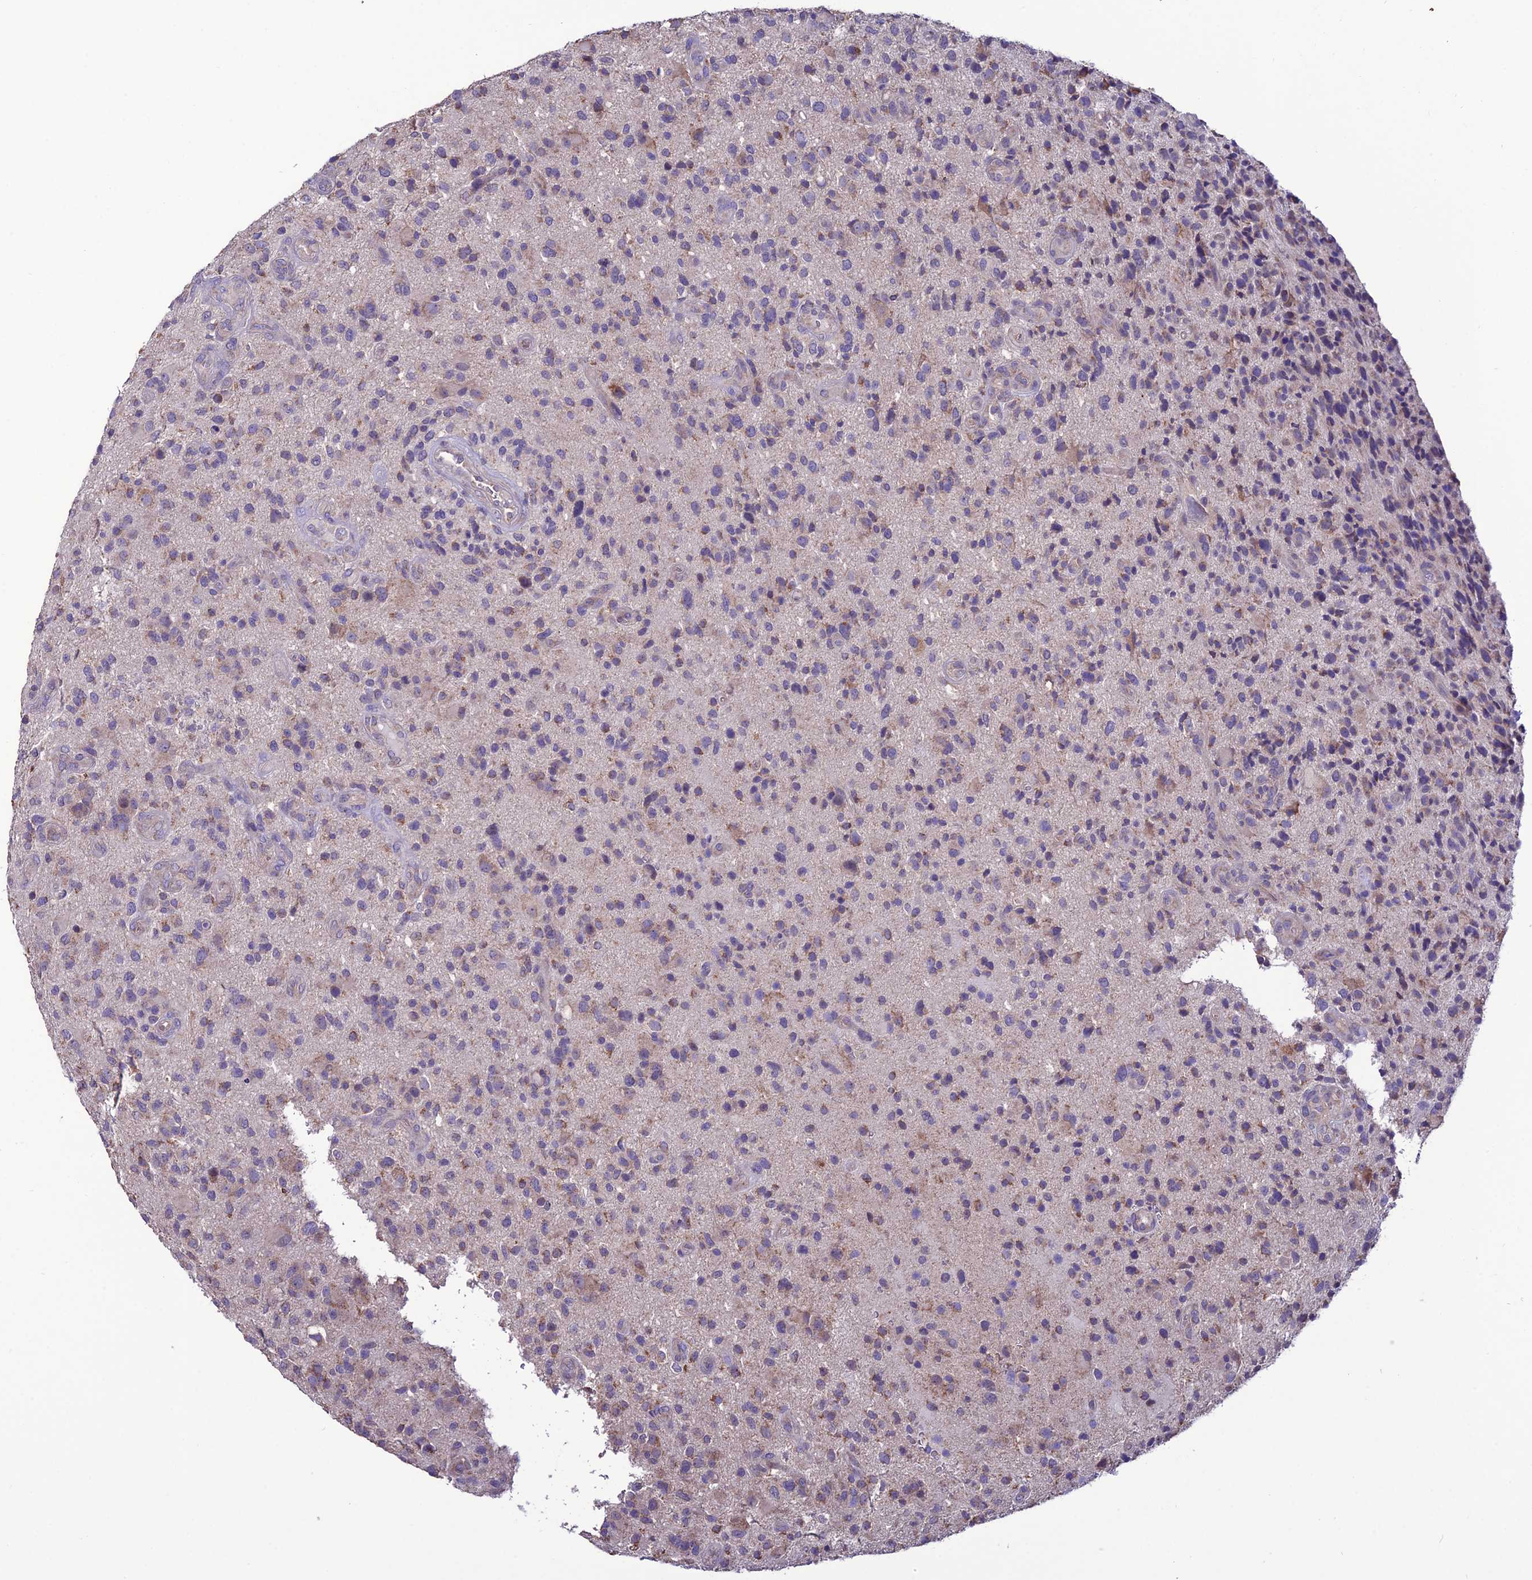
{"staining": {"intensity": "weak", "quantity": "<25%", "location": "cytoplasmic/membranous"}, "tissue": "glioma", "cell_type": "Tumor cells", "image_type": "cancer", "snomed": [{"axis": "morphology", "description": "Glioma, malignant, High grade"}, {"axis": "topography", "description": "Brain"}], "caption": "This is an immunohistochemistry image of glioma. There is no expression in tumor cells.", "gene": "HOGA1", "patient": {"sex": "male", "age": 47}}